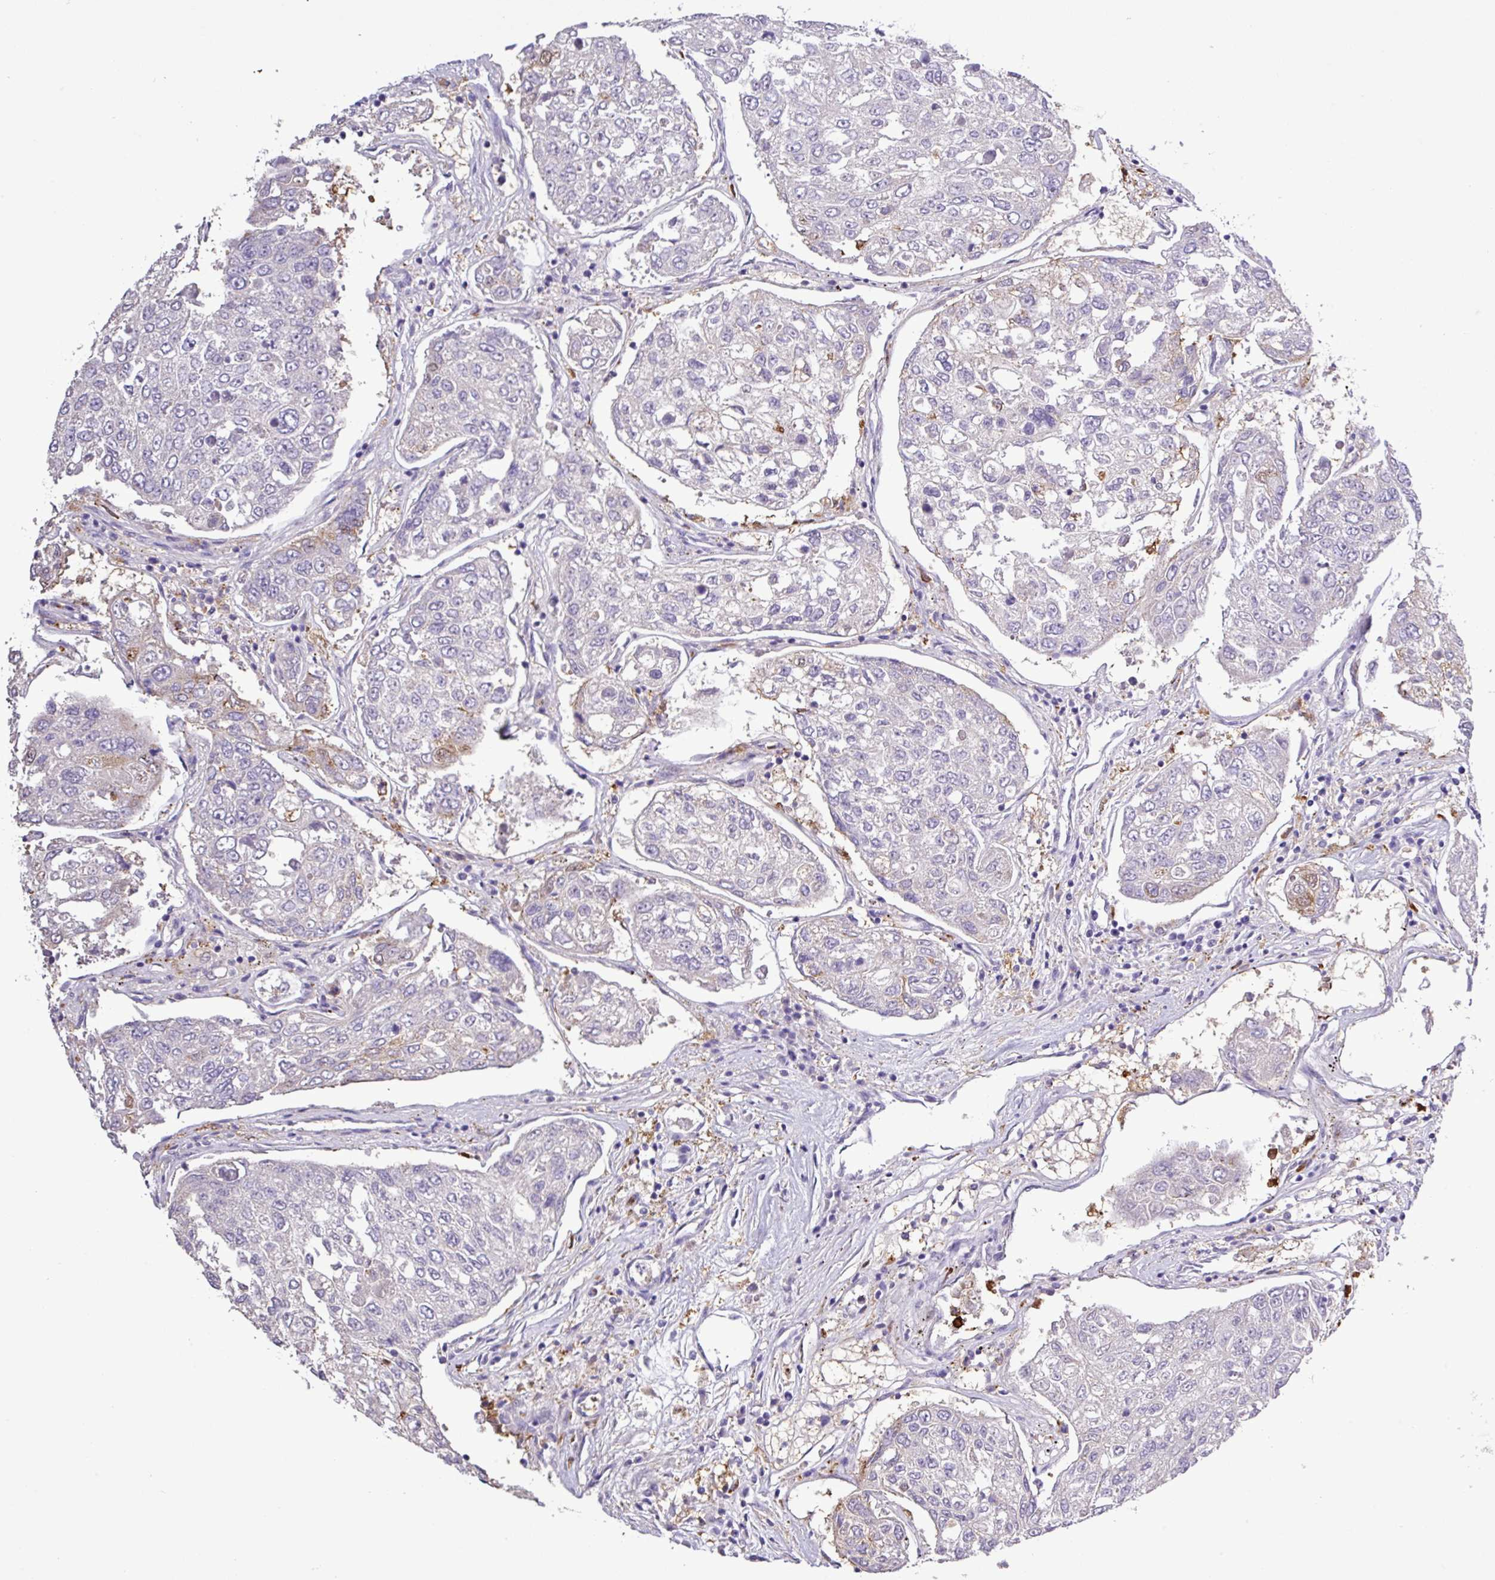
{"staining": {"intensity": "negative", "quantity": "none", "location": "none"}, "tissue": "urothelial cancer", "cell_type": "Tumor cells", "image_type": "cancer", "snomed": [{"axis": "morphology", "description": "Urothelial carcinoma, High grade"}, {"axis": "topography", "description": "Lymph node"}, {"axis": "topography", "description": "Urinary bladder"}], "caption": "Tumor cells are negative for protein expression in human urothelial carcinoma (high-grade).", "gene": "MGAT4B", "patient": {"sex": "male", "age": 51}}